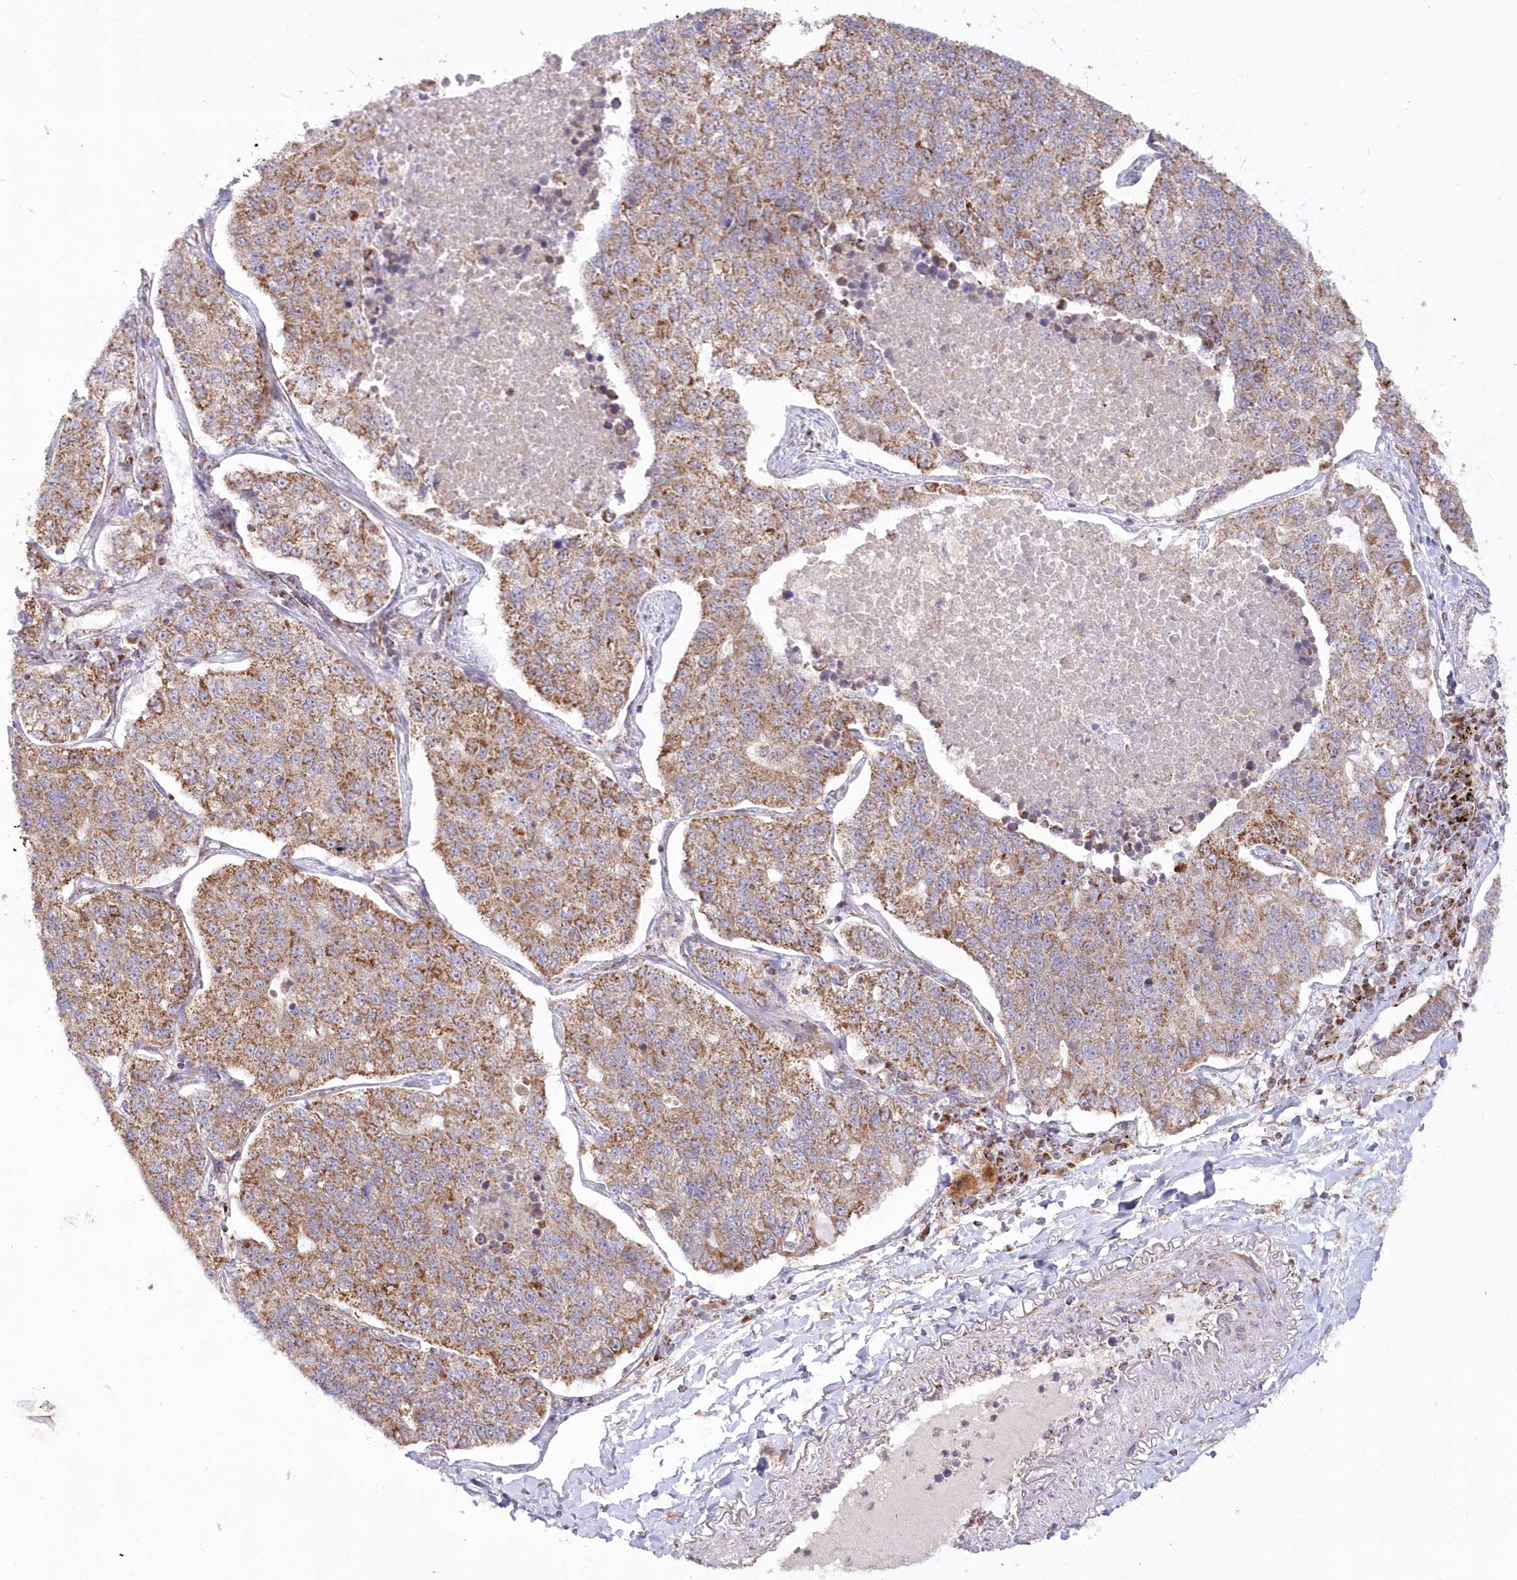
{"staining": {"intensity": "moderate", "quantity": ">75%", "location": "cytoplasmic/membranous"}, "tissue": "lung cancer", "cell_type": "Tumor cells", "image_type": "cancer", "snomed": [{"axis": "morphology", "description": "Adenocarcinoma, NOS"}, {"axis": "topography", "description": "Lung"}], "caption": "IHC micrograph of adenocarcinoma (lung) stained for a protein (brown), which displays medium levels of moderate cytoplasmic/membranous positivity in about >75% of tumor cells.", "gene": "DNA2", "patient": {"sex": "male", "age": 49}}